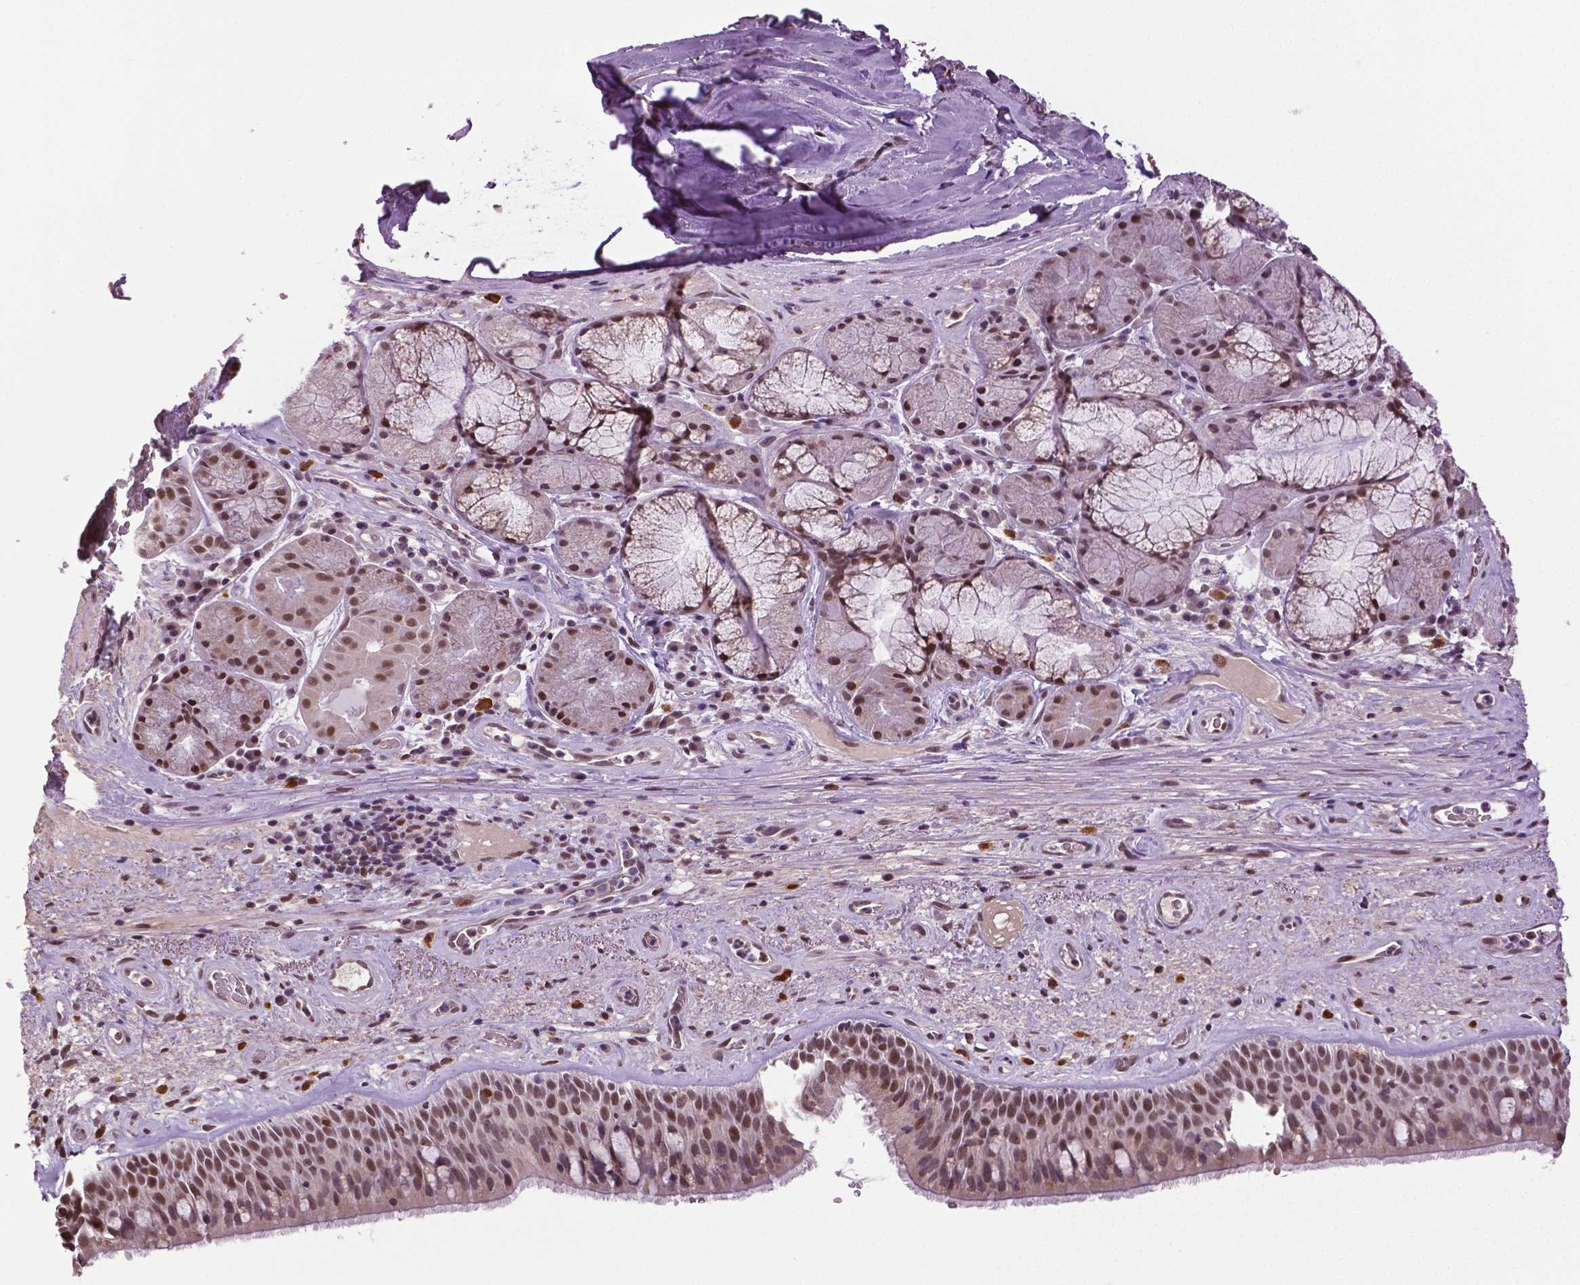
{"staining": {"intensity": "moderate", "quantity": ">75%", "location": "nuclear"}, "tissue": "bronchus", "cell_type": "Respiratory epithelial cells", "image_type": "normal", "snomed": [{"axis": "morphology", "description": "Normal tissue, NOS"}, {"axis": "topography", "description": "Bronchus"}], "caption": "IHC of benign bronchus demonstrates medium levels of moderate nuclear expression in approximately >75% of respiratory epithelial cells.", "gene": "DLX5", "patient": {"sex": "male", "age": 48}}